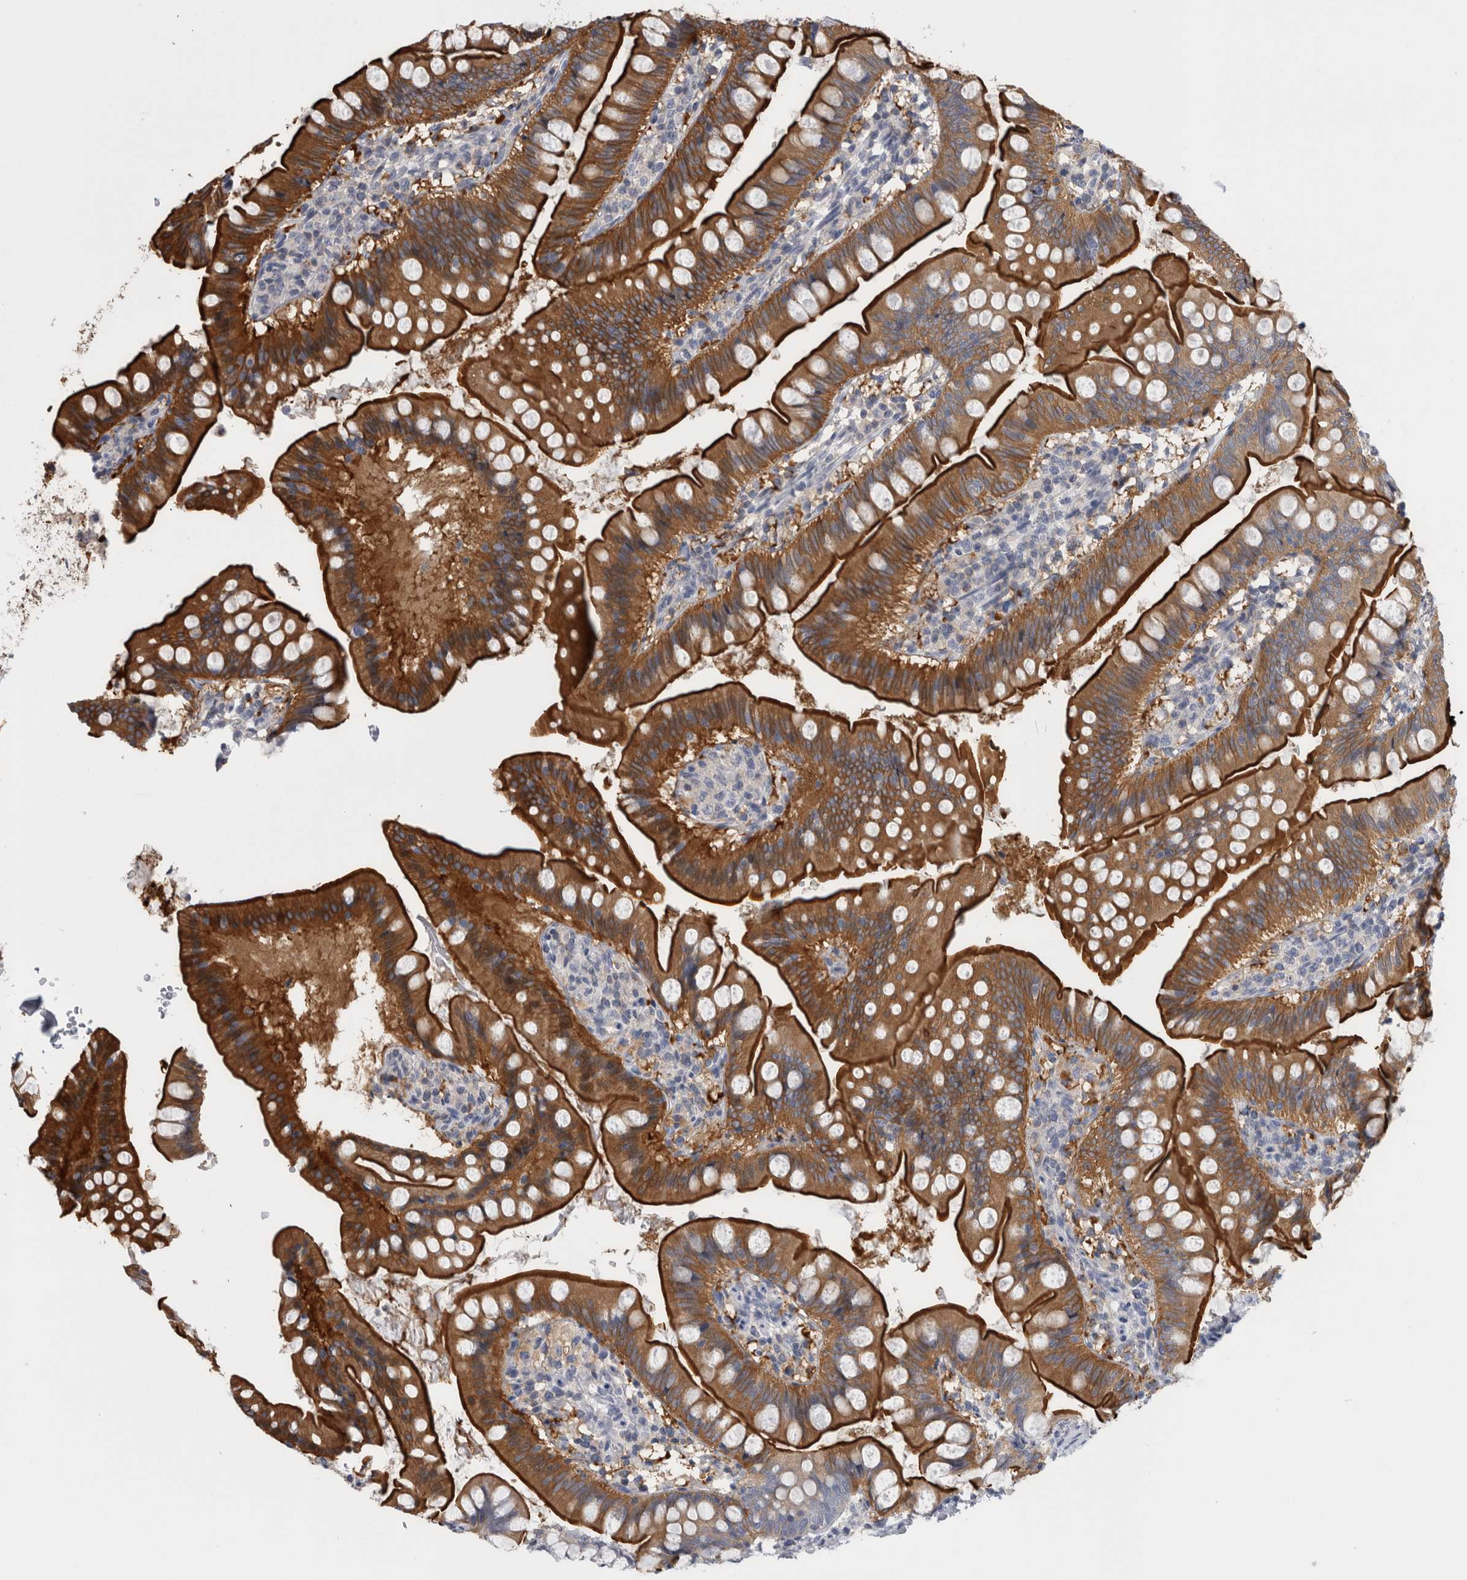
{"staining": {"intensity": "strong", "quantity": "25%-75%", "location": "cytoplasmic/membranous"}, "tissue": "small intestine", "cell_type": "Glandular cells", "image_type": "normal", "snomed": [{"axis": "morphology", "description": "Normal tissue, NOS"}, {"axis": "topography", "description": "Small intestine"}], "caption": "Immunohistochemical staining of normal human small intestine demonstrates high levels of strong cytoplasmic/membranous expression in about 25%-75% of glandular cells.", "gene": "ANKFY1", "patient": {"sex": "male", "age": 7}}